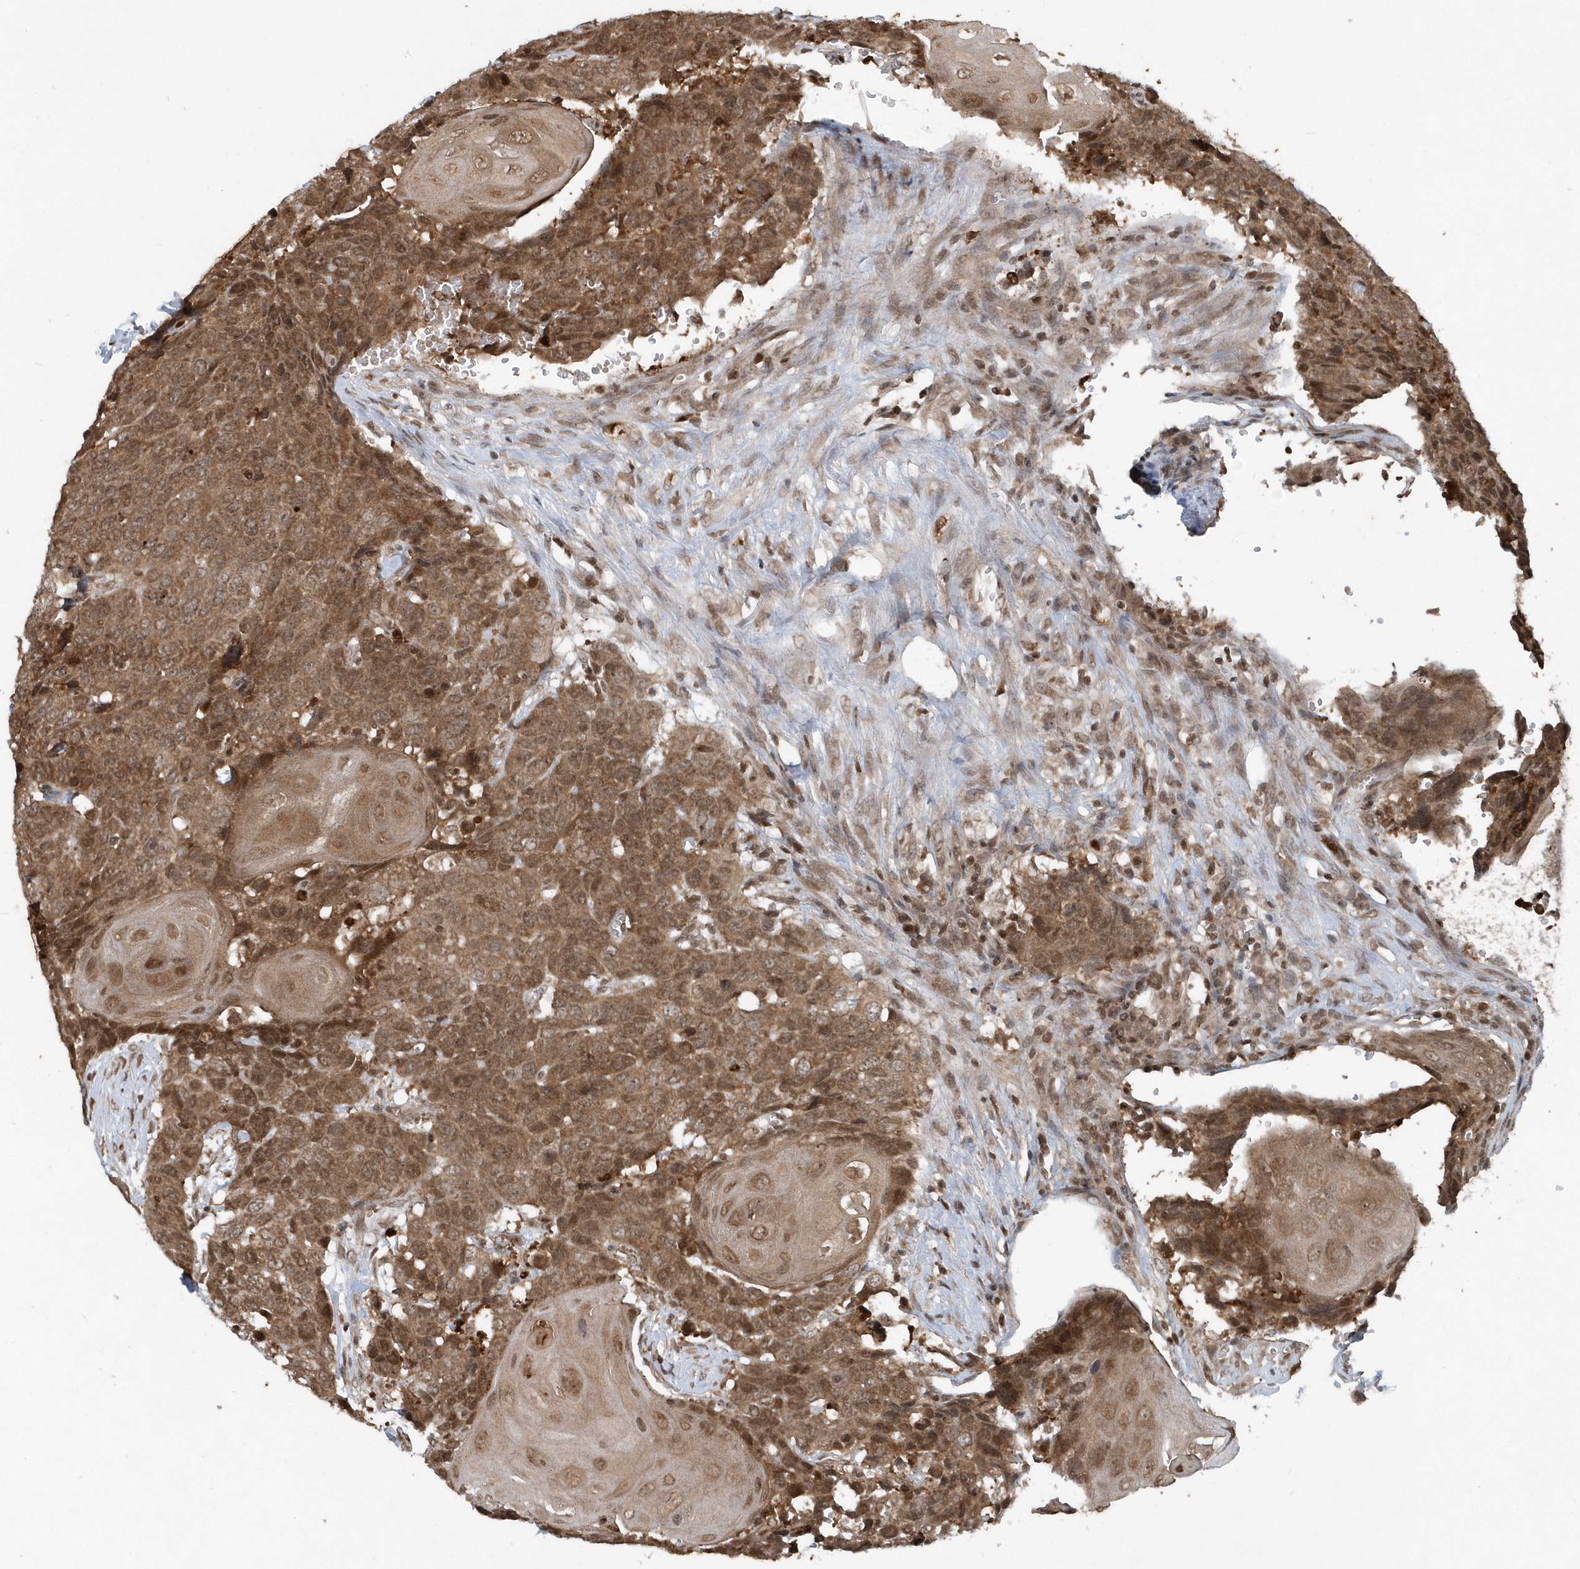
{"staining": {"intensity": "moderate", "quantity": ">75%", "location": "cytoplasmic/membranous,nuclear"}, "tissue": "head and neck cancer", "cell_type": "Tumor cells", "image_type": "cancer", "snomed": [{"axis": "morphology", "description": "Squamous cell carcinoma, NOS"}, {"axis": "topography", "description": "Head-Neck"}], "caption": "A high-resolution image shows immunohistochemistry (IHC) staining of head and neck cancer, which displays moderate cytoplasmic/membranous and nuclear staining in approximately >75% of tumor cells.", "gene": "EIF2B1", "patient": {"sex": "male", "age": 66}}